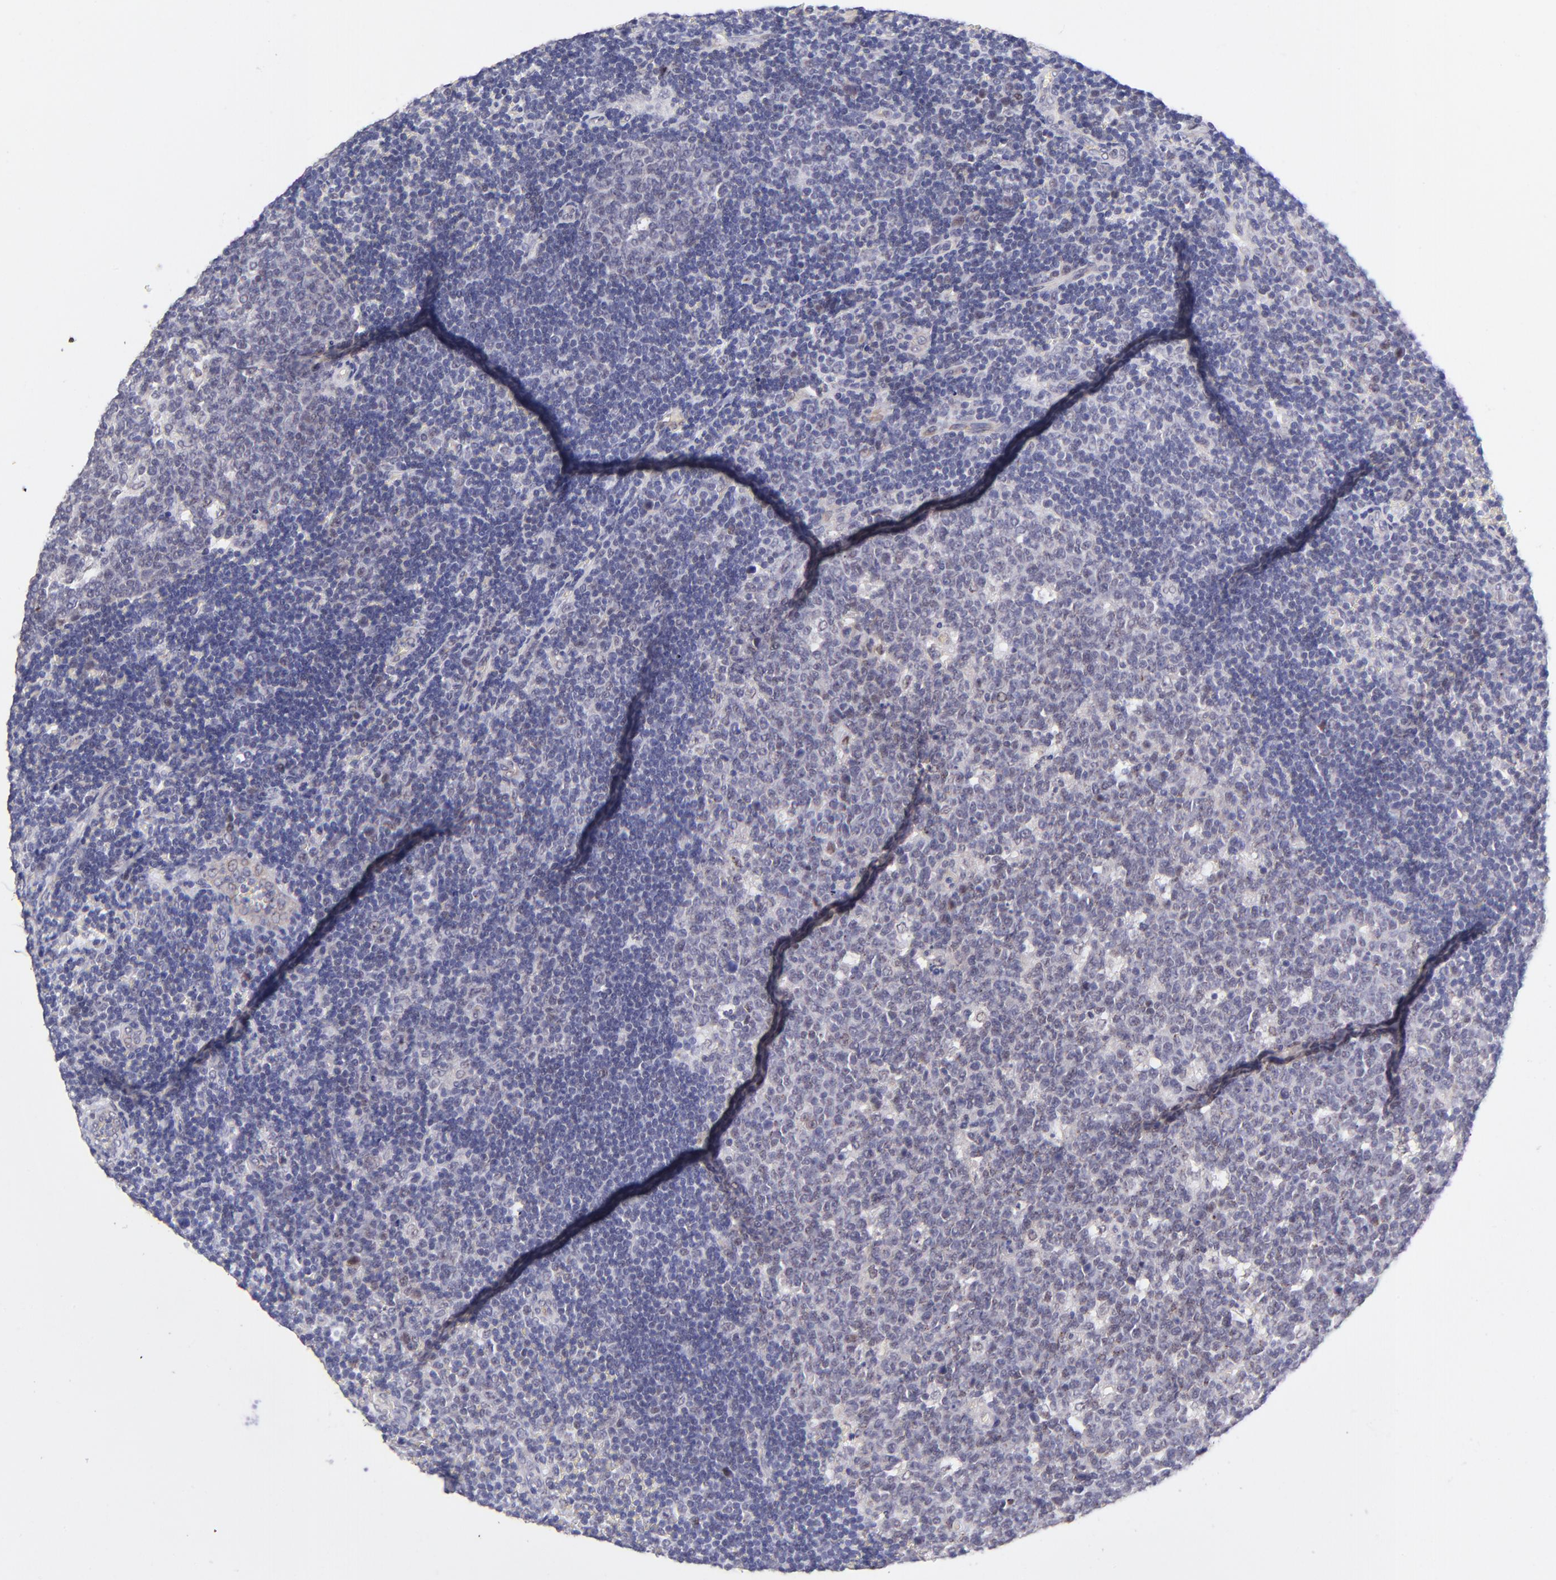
{"staining": {"intensity": "weak", "quantity": "<25%", "location": "nuclear"}, "tissue": "lymph node", "cell_type": "Germinal center cells", "image_type": "normal", "snomed": [{"axis": "morphology", "description": "Normal tissue, NOS"}, {"axis": "topography", "description": "Lymph node"}, {"axis": "topography", "description": "Salivary gland"}], "caption": "Image shows no protein expression in germinal center cells of benign lymph node.", "gene": "SOX6", "patient": {"sex": "male", "age": 8}}